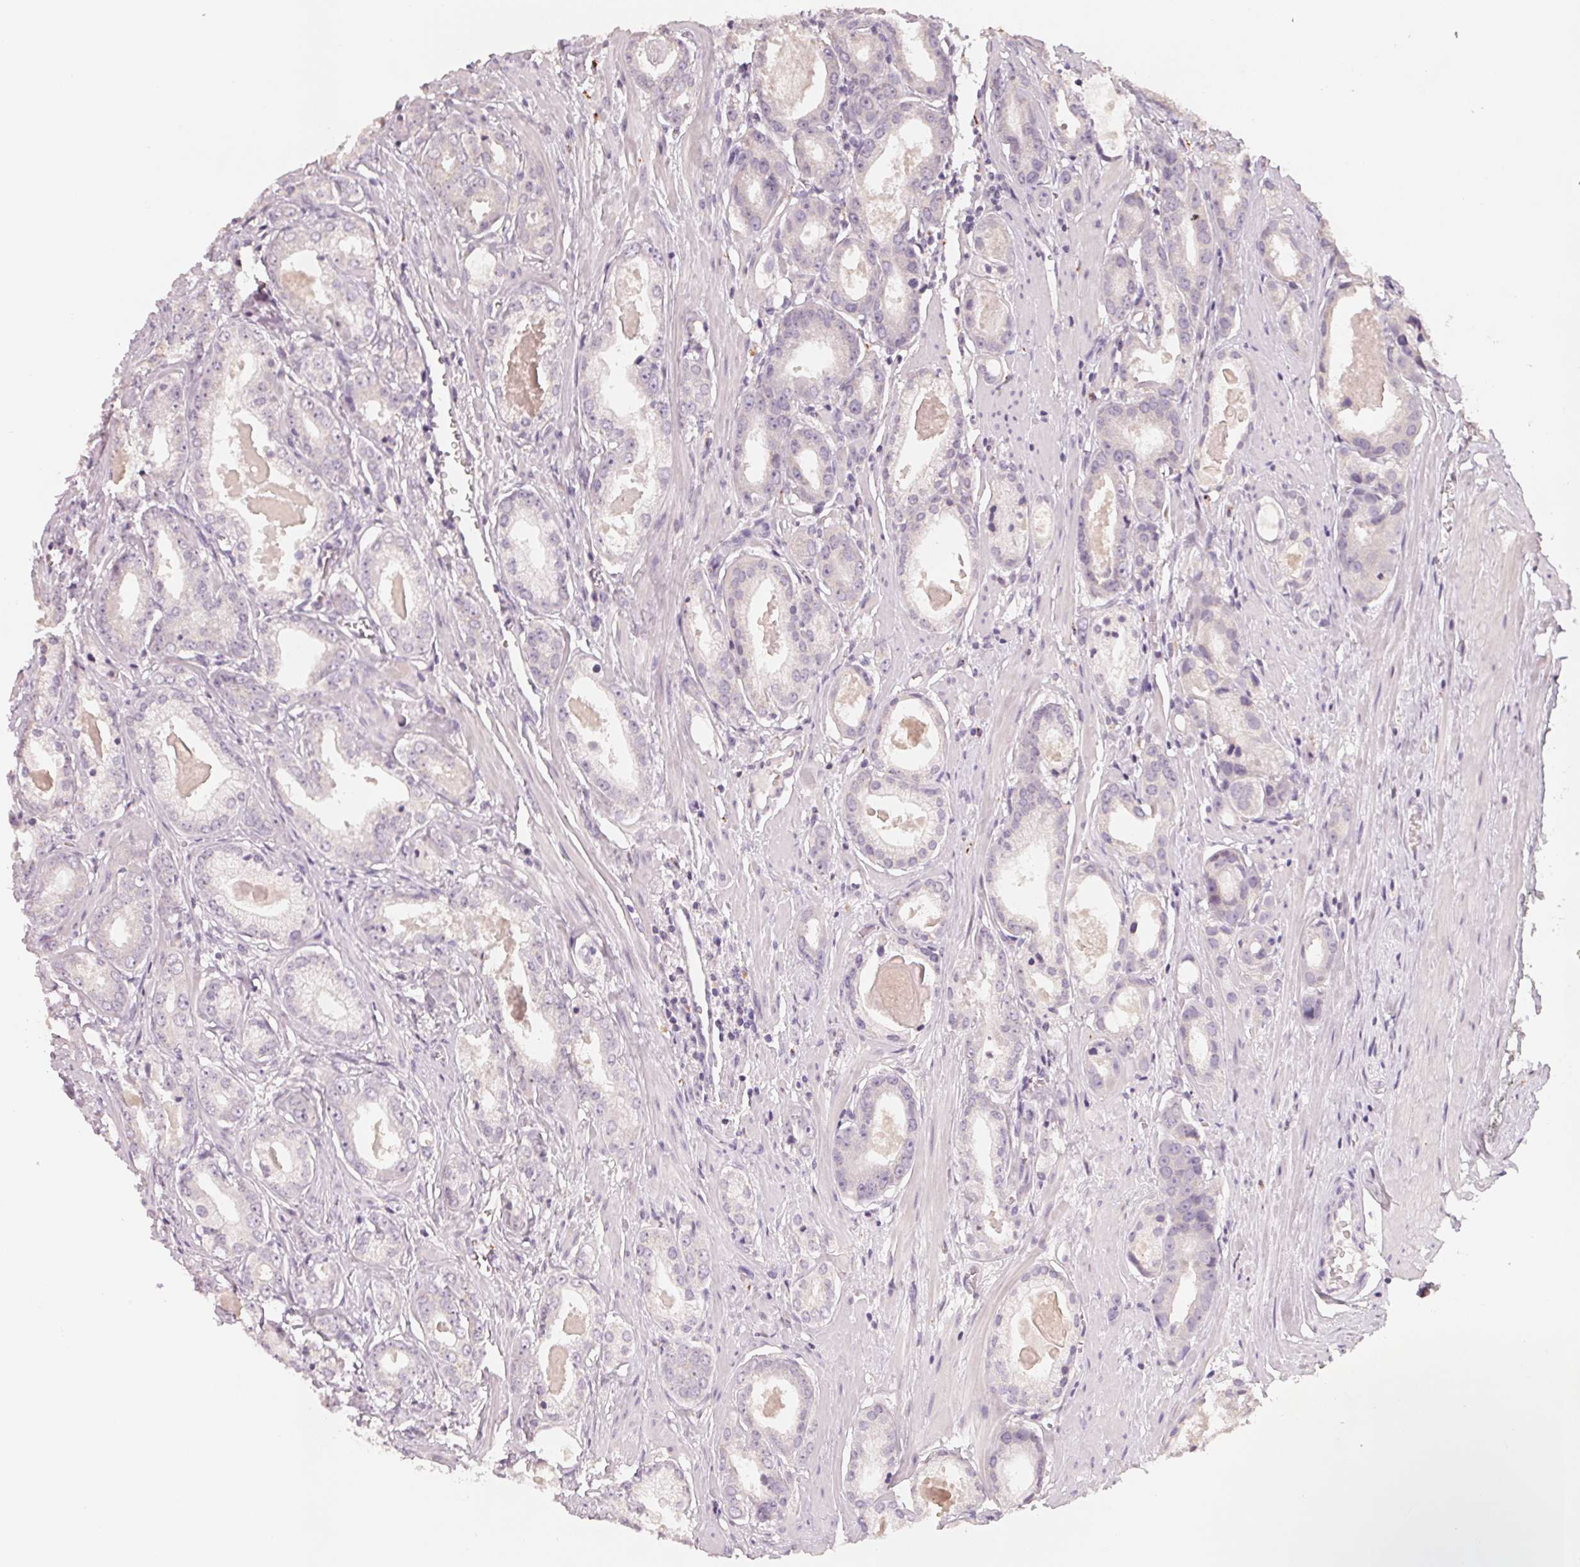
{"staining": {"intensity": "negative", "quantity": "none", "location": "none"}, "tissue": "prostate cancer", "cell_type": "Tumor cells", "image_type": "cancer", "snomed": [{"axis": "morphology", "description": "Adenocarcinoma, NOS"}, {"axis": "morphology", "description": "Adenocarcinoma, Low grade"}, {"axis": "topography", "description": "Prostate"}], "caption": "A micrograph of human prostate cancer is negative for staining in tumor cells.", "gene": "TREH", "patient": {"sex": "male", "age": 64}}